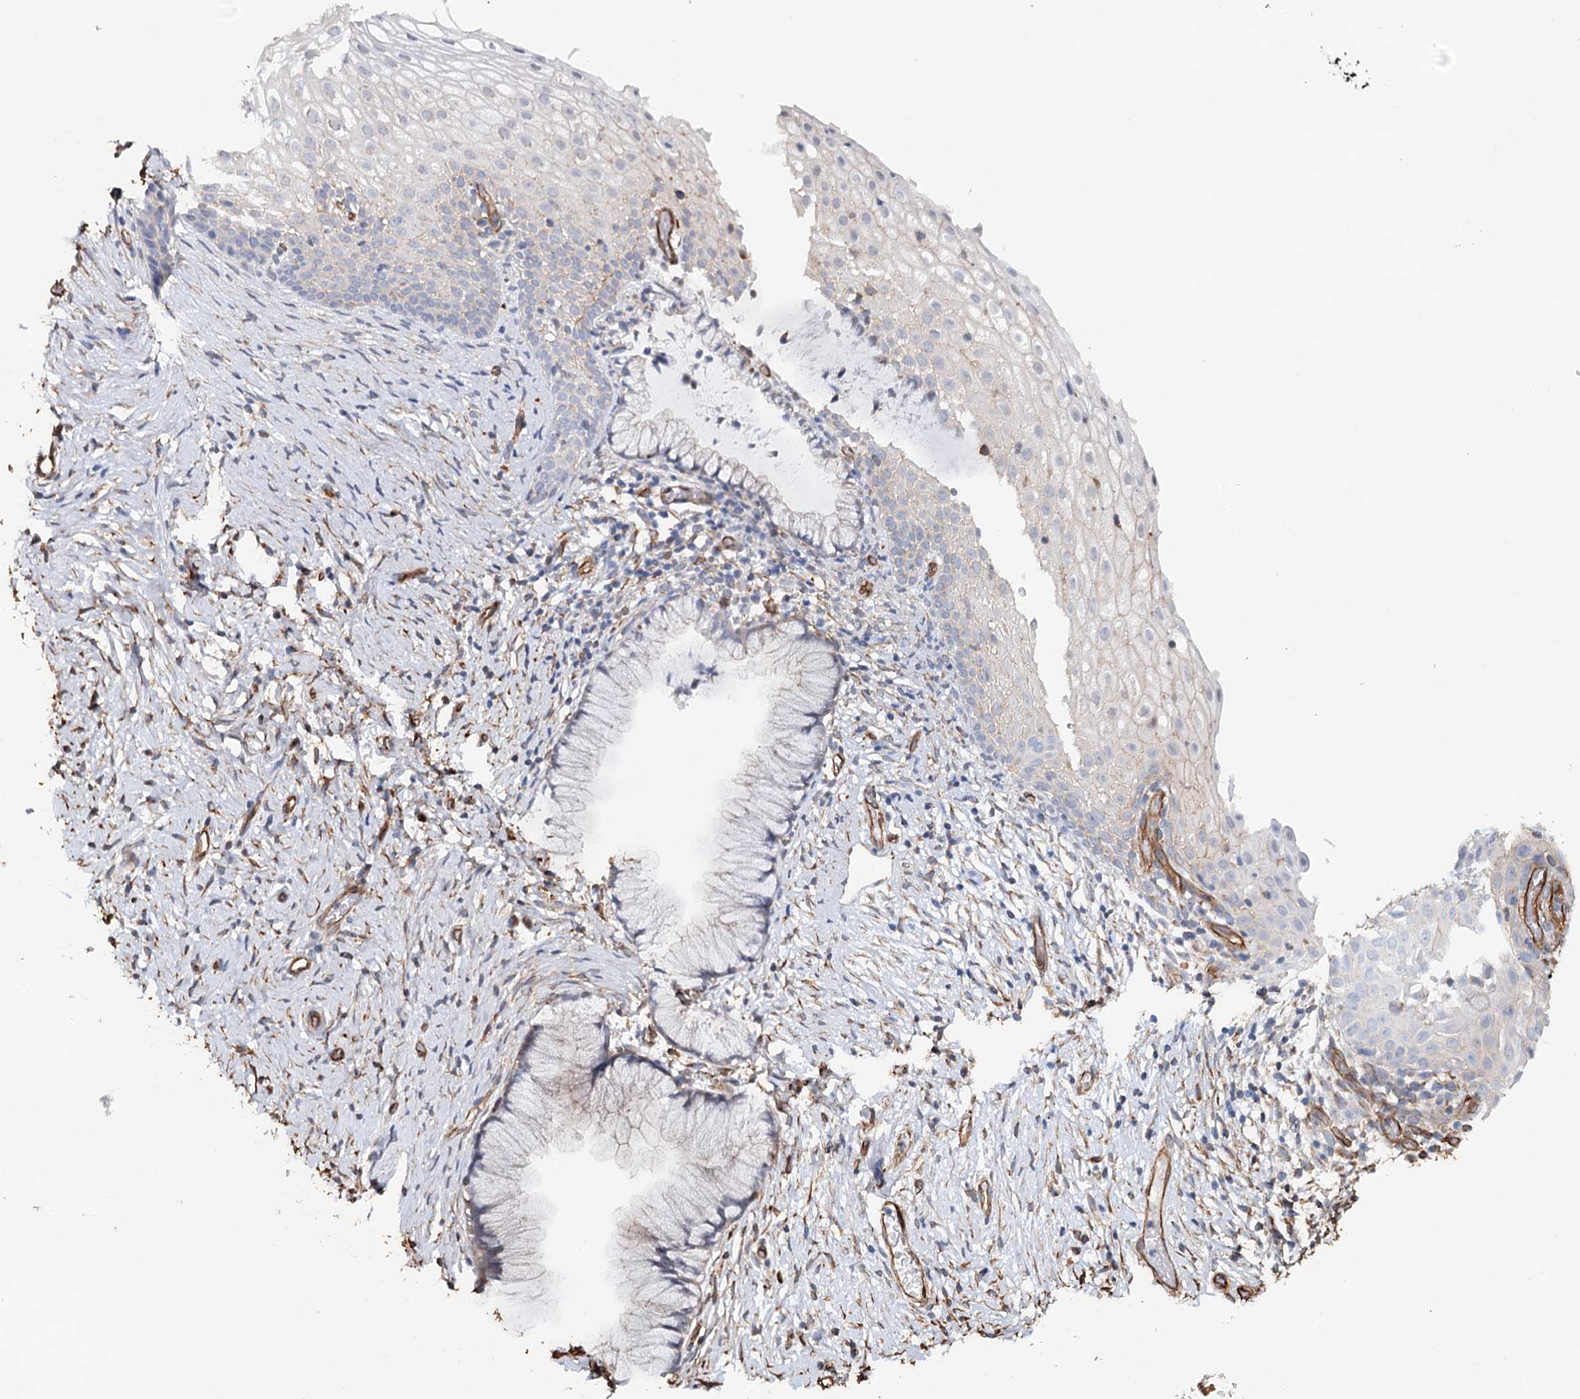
{"staining": {"intensity": "negative", "quantity": "none", "location": "none"}, "tissue": "cervix", "cell_type": "Glandular cells", "image_type": "normal", "snomed": [{"axis": "morphology", "description": "Normal tissue, NOS"}, {"axis": "topography", "description": "Cervix"}], "caption": "High power microscopy micrograph of an IHC photomicrograph of unremarkable cervix, revealing no significant expression in glandular cells.", "gene": "SYNPO", "patient": {"sex": "female", "age": 33}}